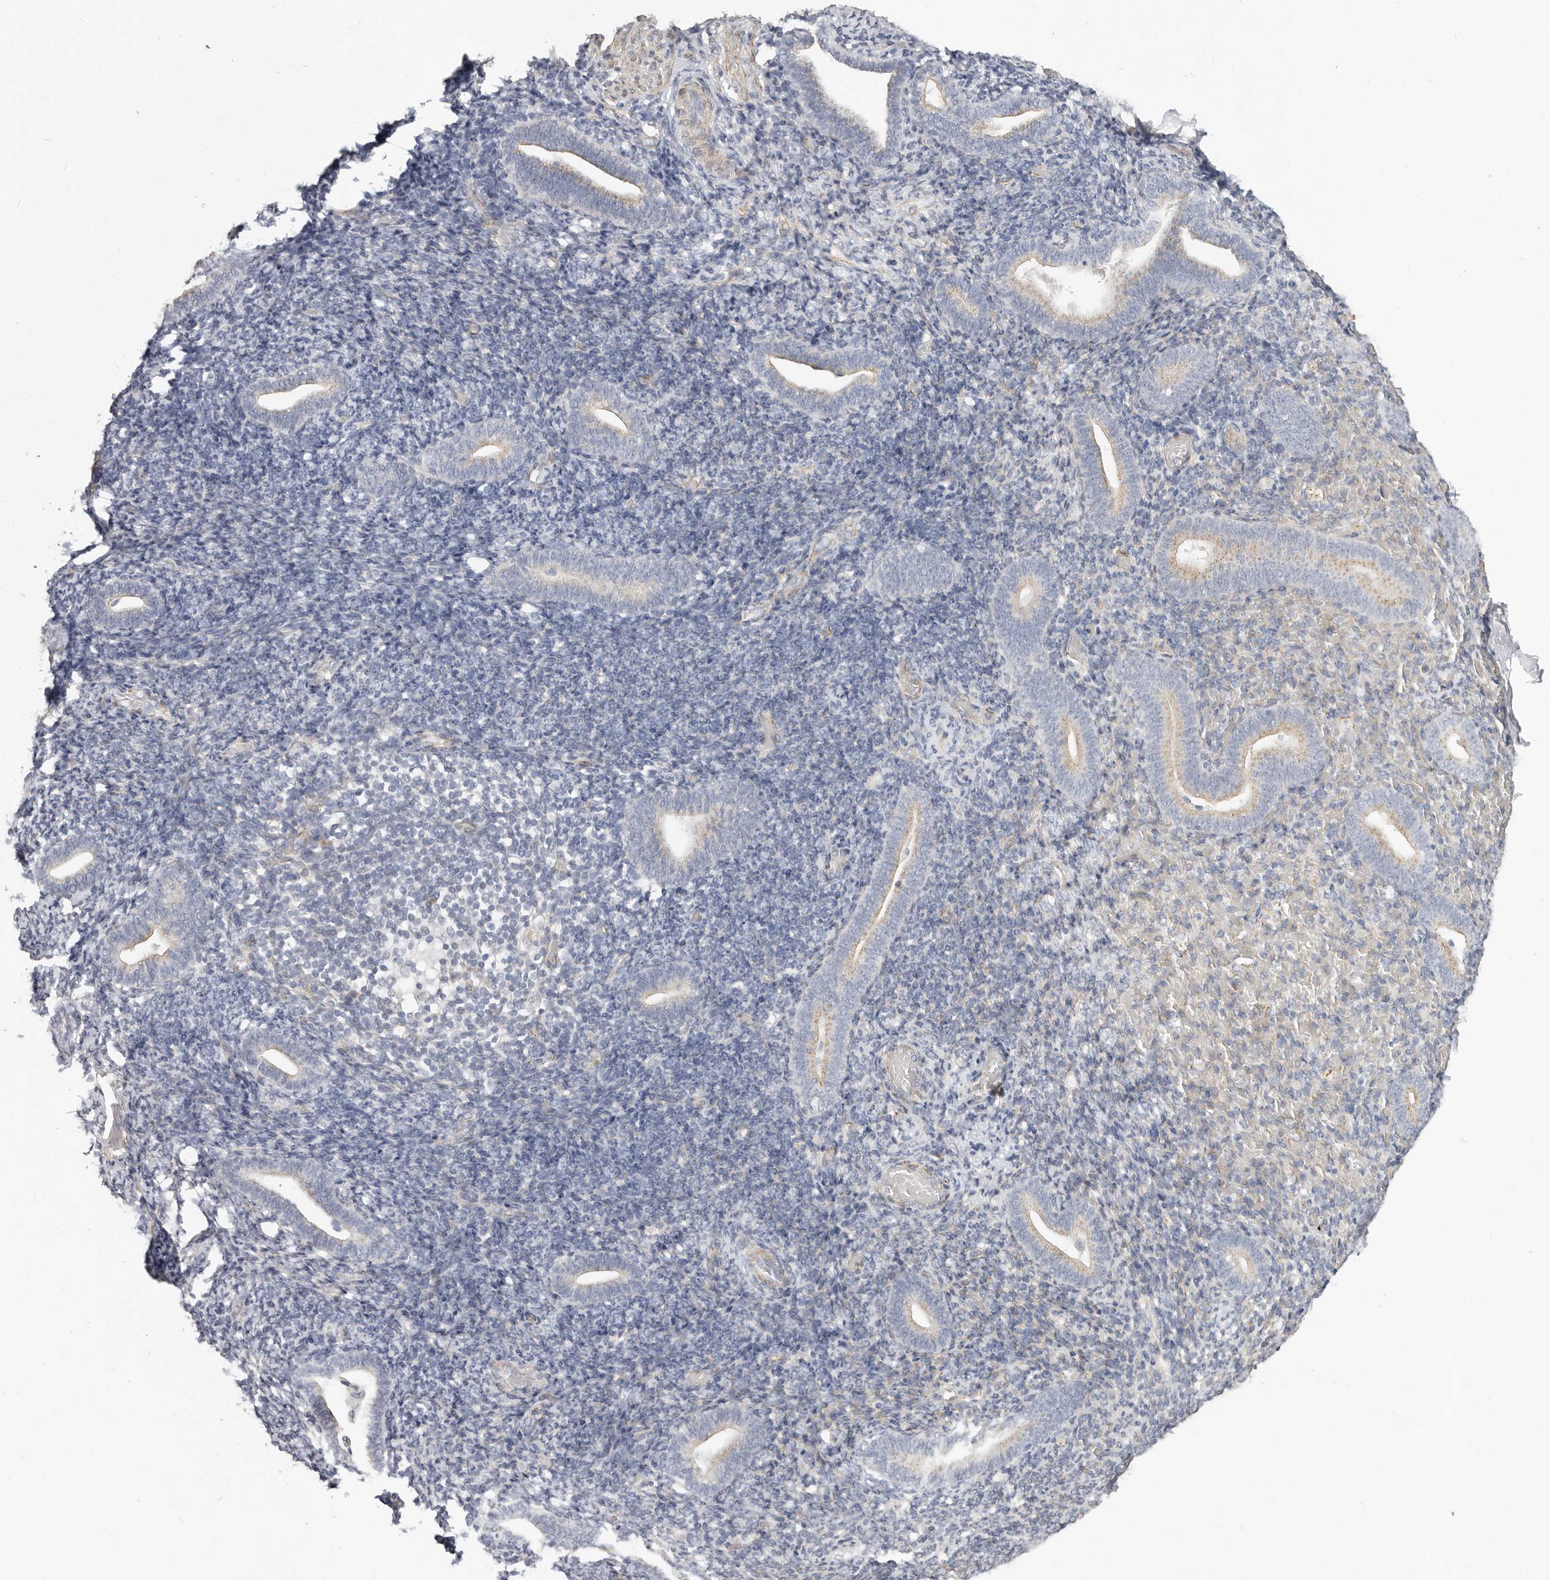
{"staining": {"intensity": "moderate", "quantity": "25%-75%", "location": "cytoplasmic/membranous"}, "tissue": "endometrium", "cell_type": "Cells in endometrial stroma", "image_type": "normal", "snomed": [{"axis": "morphology", "description": "Normal tissue, NOS"}, {"axis": "topography", "description": "Endometrium"}], "caption": "This histopathology image demonstrates IHC staining of normal endometrium, with medium moderate cytoplasmic/membranous positivity in approximately 25%-75% of cells in endometrial stroma.", "gene": "RABAC1", "patient": {"sex": "female", "age": 51}}